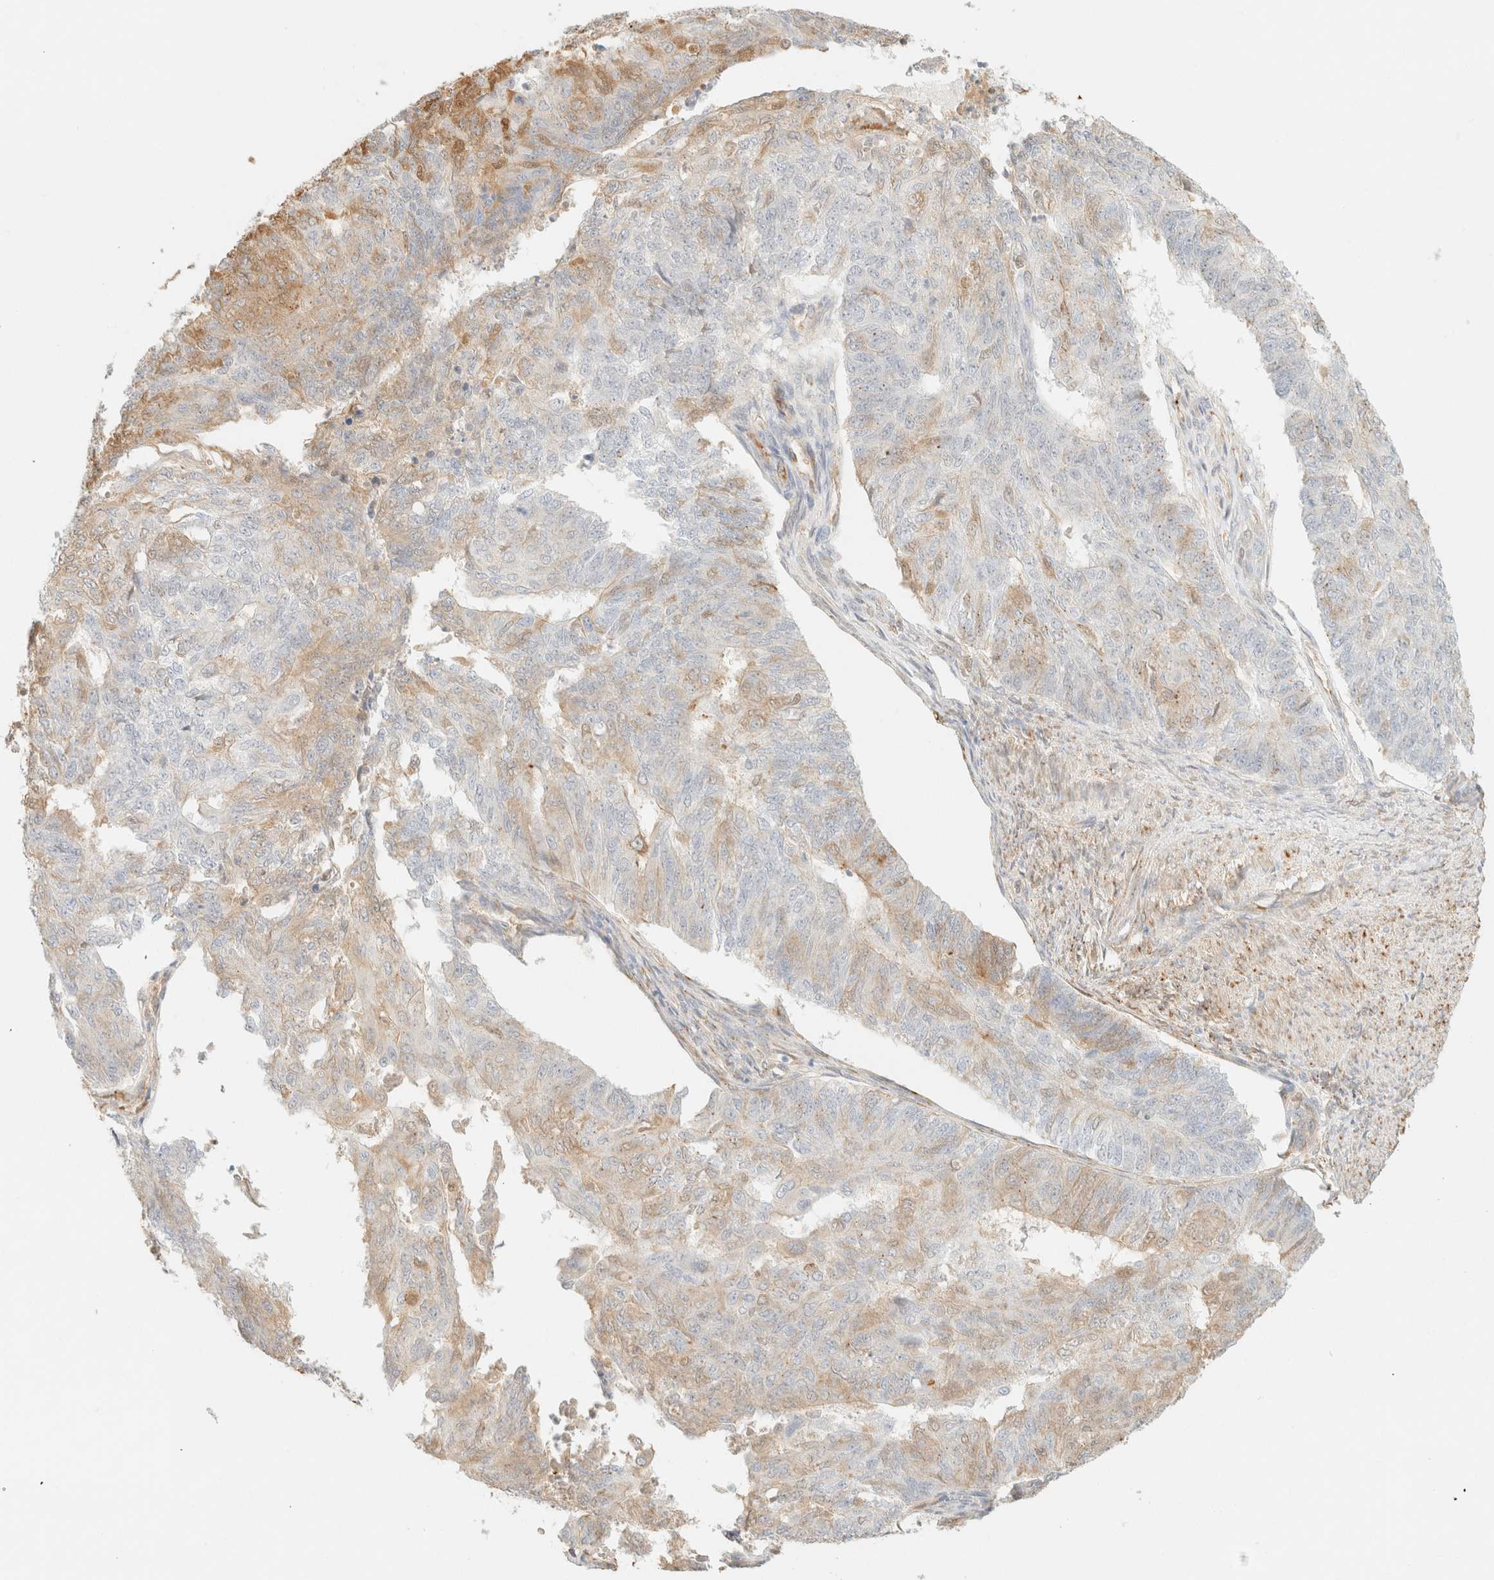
{"staining": {"intensity": "moderate", "quantity": "<25%", "location": "cytoplasmic/membranous"}, "tissue": "endometrial cancer", "cell_type": "Tumor cells", "image_type": "cancer", "snomed": [{"axis": "morphology", "description": "Adenocarcinoma, NOS"}, {"axis": "topography", "description": "Endometrium"}], "caption": "IHC of adenocarcinoma (endometrial) reveals low levels of moderate cytoplasmic/membranous staining in about <25% of tumor cells.", "gene": "SPARCL1", "patient": {"sex": "female", "age": 32}}